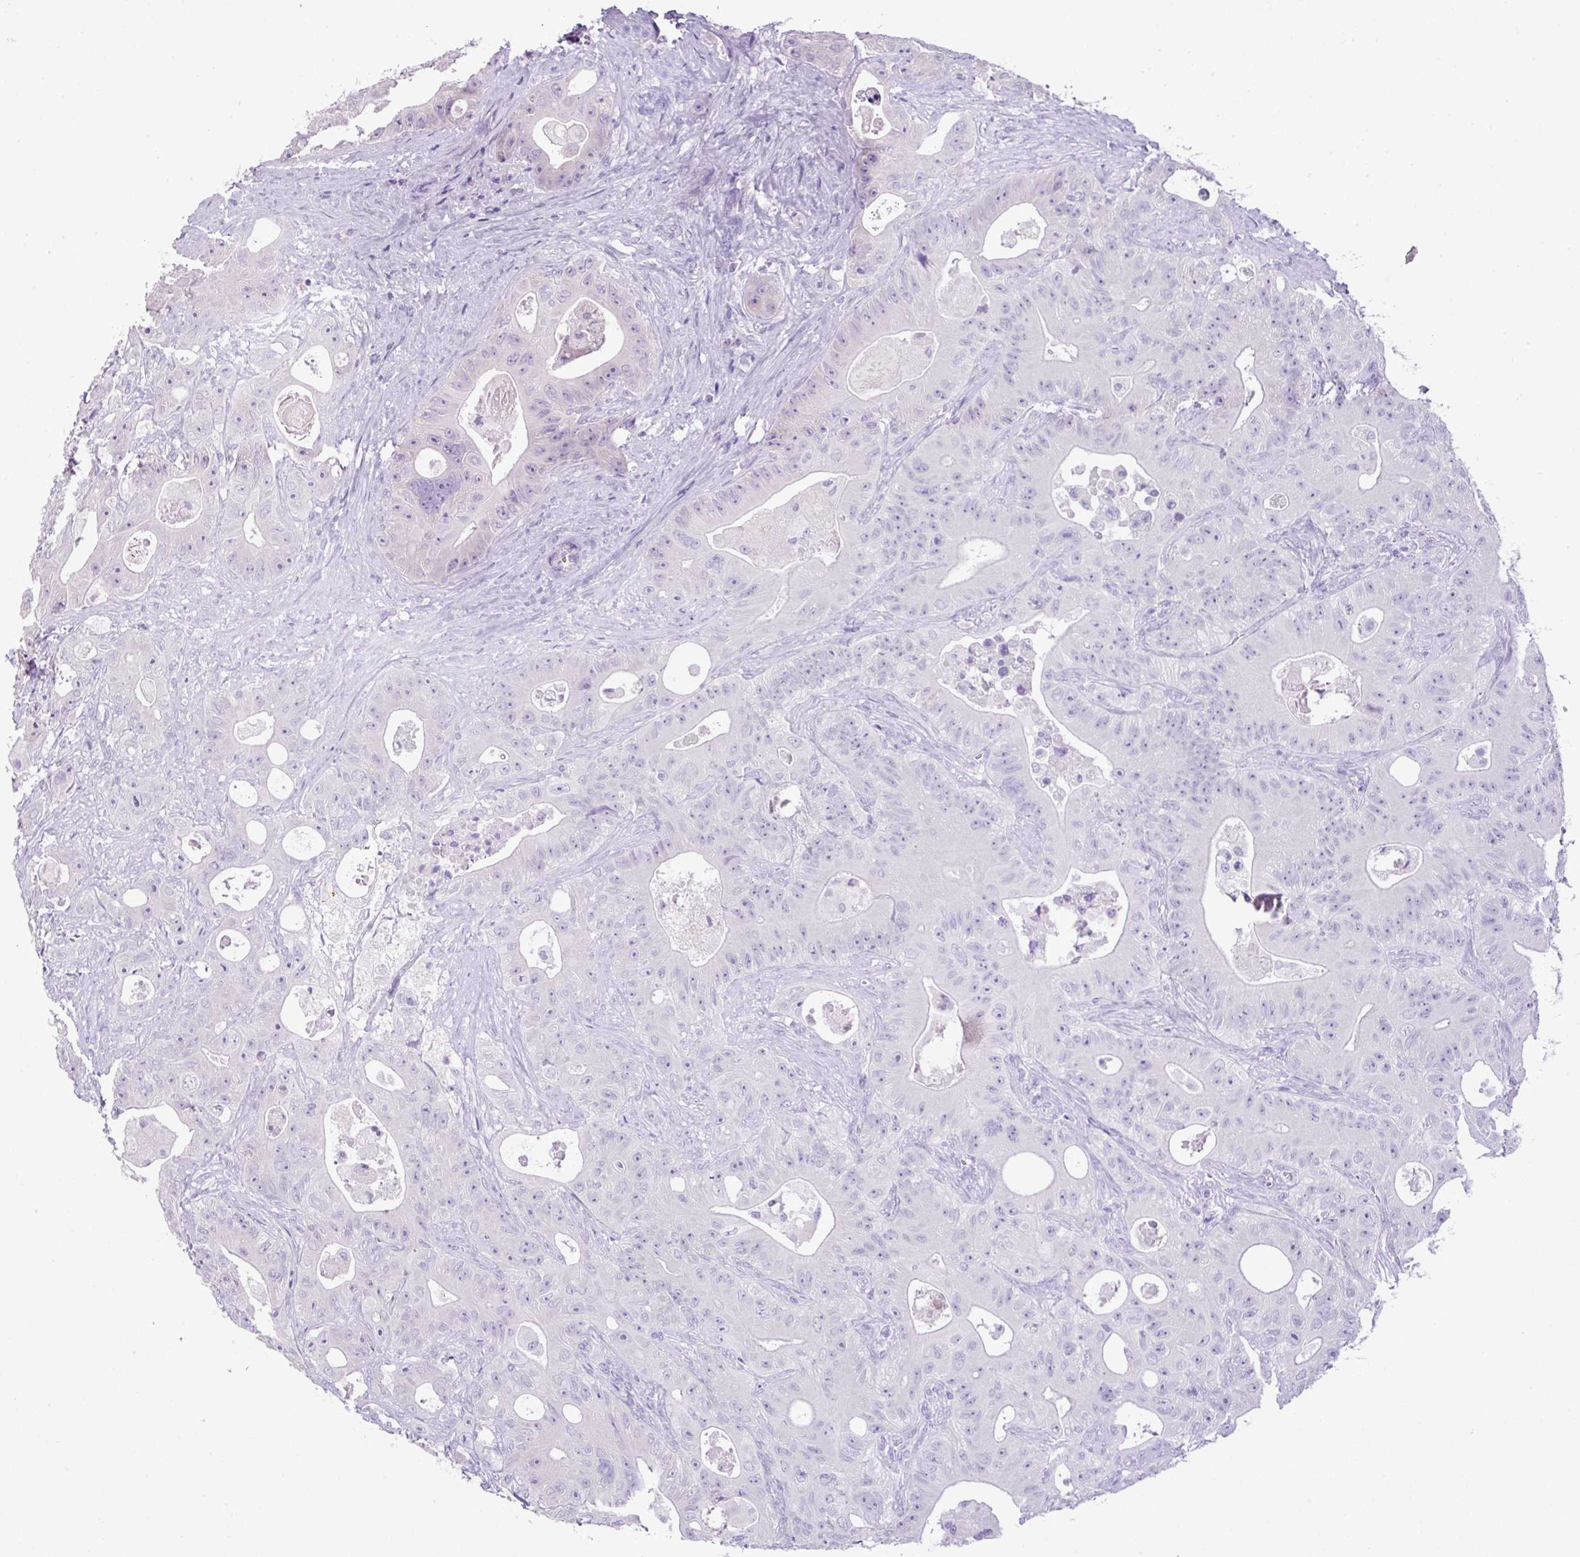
{"staining": {"intensity": "negative", "quantity": "none", "location": "none"}, "tissue": "colorectal cancer", "cell_type": "Tumor cells", "image_type": "cancer", "snomed": [{"axis": "morphology", "description": "Adenocarcinoma, NOS"}, {"axis": "topography", "description": "Colon"}], "caption": "Human colorectal cancer stained for a protein using immunohistochemistry (IHC) displays no expression in tumor cells.", "gene": "HTR3E", "patient": {"sex": "female", "age": 46}}